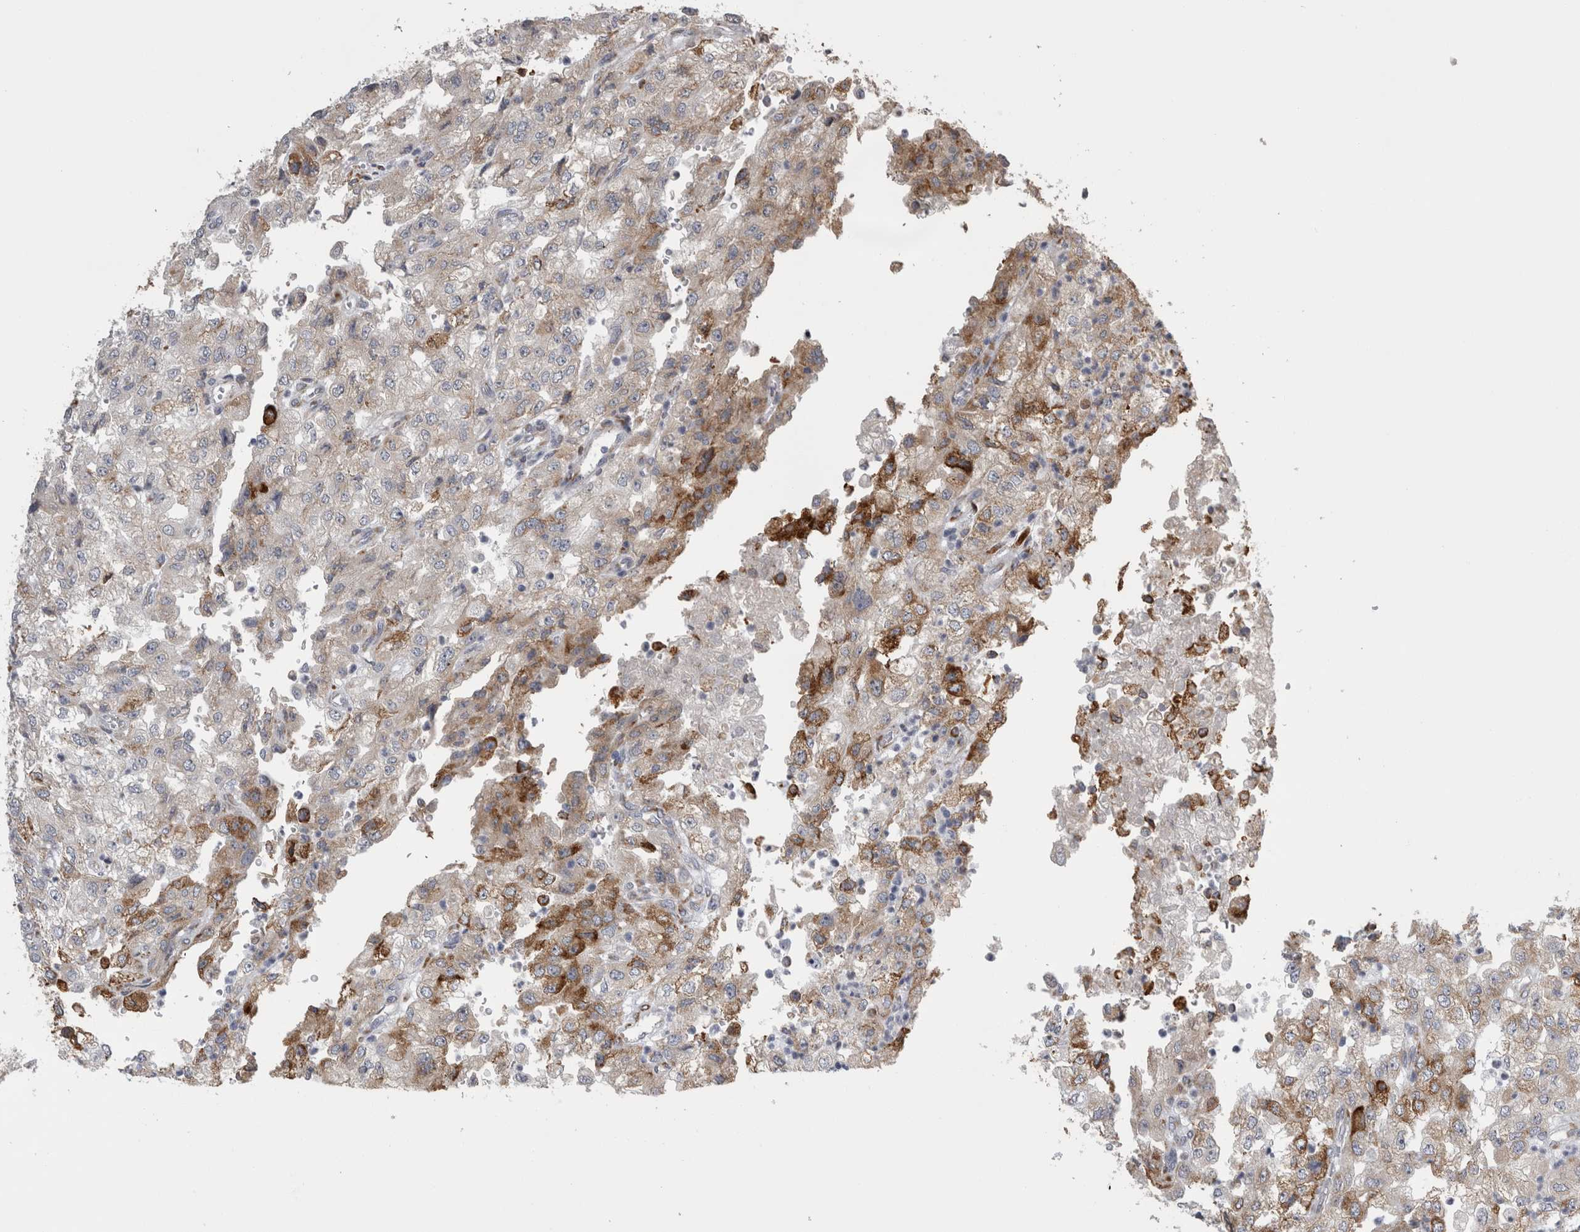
{"staining": {"intensity": "moderate", "quantity": "<25%", "location": "cytoplasmic/membranous"}, "tissue": "renal cancer", "cell_type": "Tumor cells", "image_type": "cancer", "snomed": [{"axis": "morphology", "description": "Adenocarcinoma, NOS"}, {"axis": "topography", "description": "Kidney"}], "caption": "IHC histopathology image of renal cancer (adenocarcinoma) stained for a protein (brown), which exhibits low levels of moderate cytoplasmic/membranous expression in approximately <25% of tumor cells.", "gene": "FHIP2B", "patient": {"sex": "female", "age": 54}}